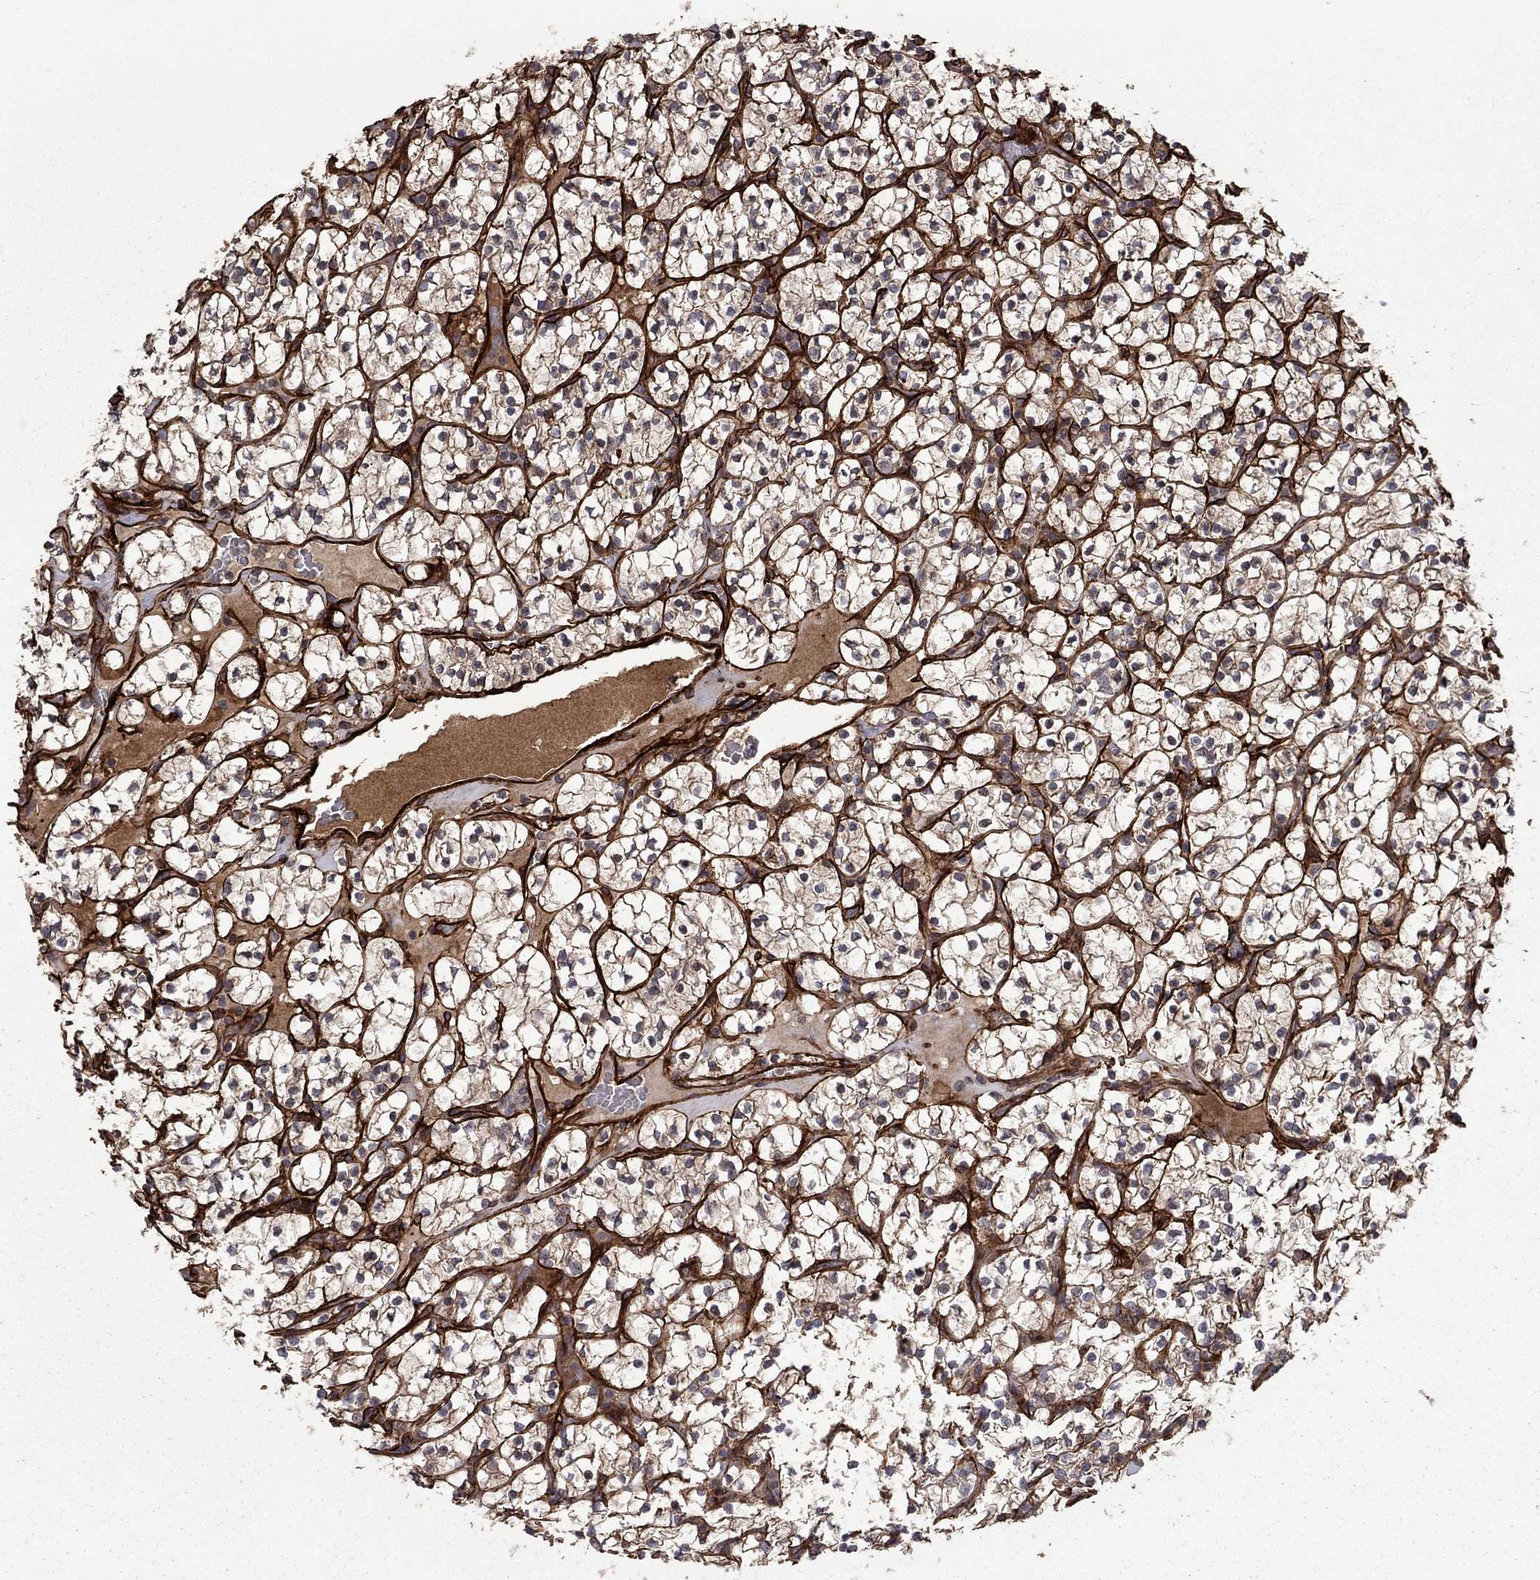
{"staining": {"intensity": "moderate", "quantity": "25%-75%", "location": "cytoplasmic/membranous"}, "tissue": "renal cancer", "cell_type": "Tumor cells", "image_type": "cancer", "snomed": [{"axis": "morphology", "description": "Adenocarcinoma, NOS"}, {"axis": "topography", "description": "Kidney"}], "caption": "DAB immunohistochemical staining of human renal cancer (adenocarcinoma) reveals moderate cytoplasmic/membranous protein expression in about 25%-75% of tumor cells.", "gene": "COL18A1", "patient": {"sex": "female", "age": 89}}